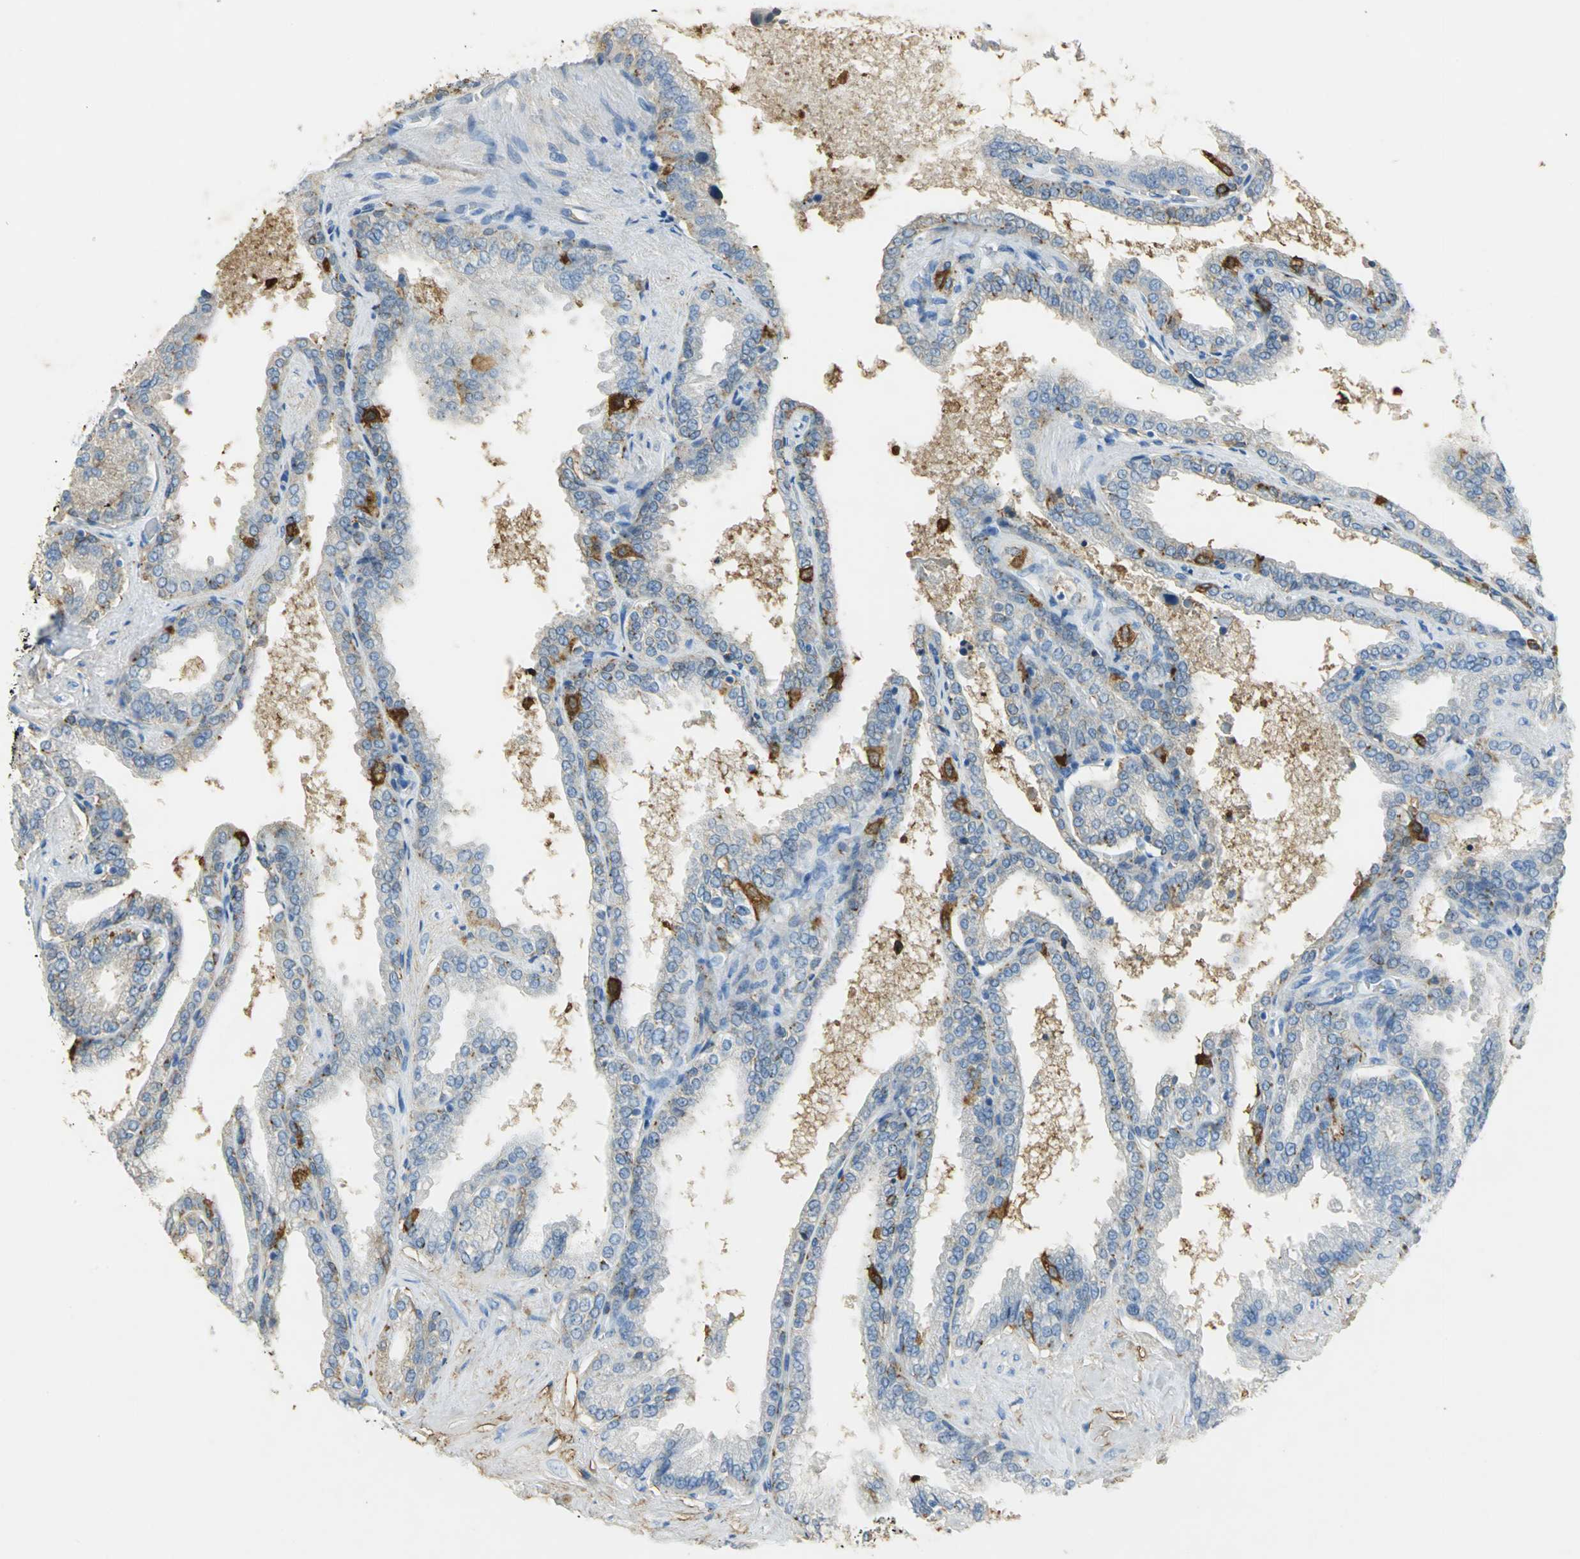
{"staining": {"intensity": "strong", "quantity": "<25%", "location": "cytoplasmic/membranous"}, "tissue": "seminal vesicle", "cell_type": "Glandular cells", "image_type": "normal", "snomed": [{"axis": "morphology", "description": "Normal tissue, NOS"}, {"axis": "topography", "description": "Seminal veicle"}], "caption": "IHC (DAB) staining of normal seminal vesicle exhibits strong cytoplasmic/membranous protein positivity in approximately <25% of glandular cells.", "gene": "ANXA4", "patient": {"sex": "male", "age": 46}}